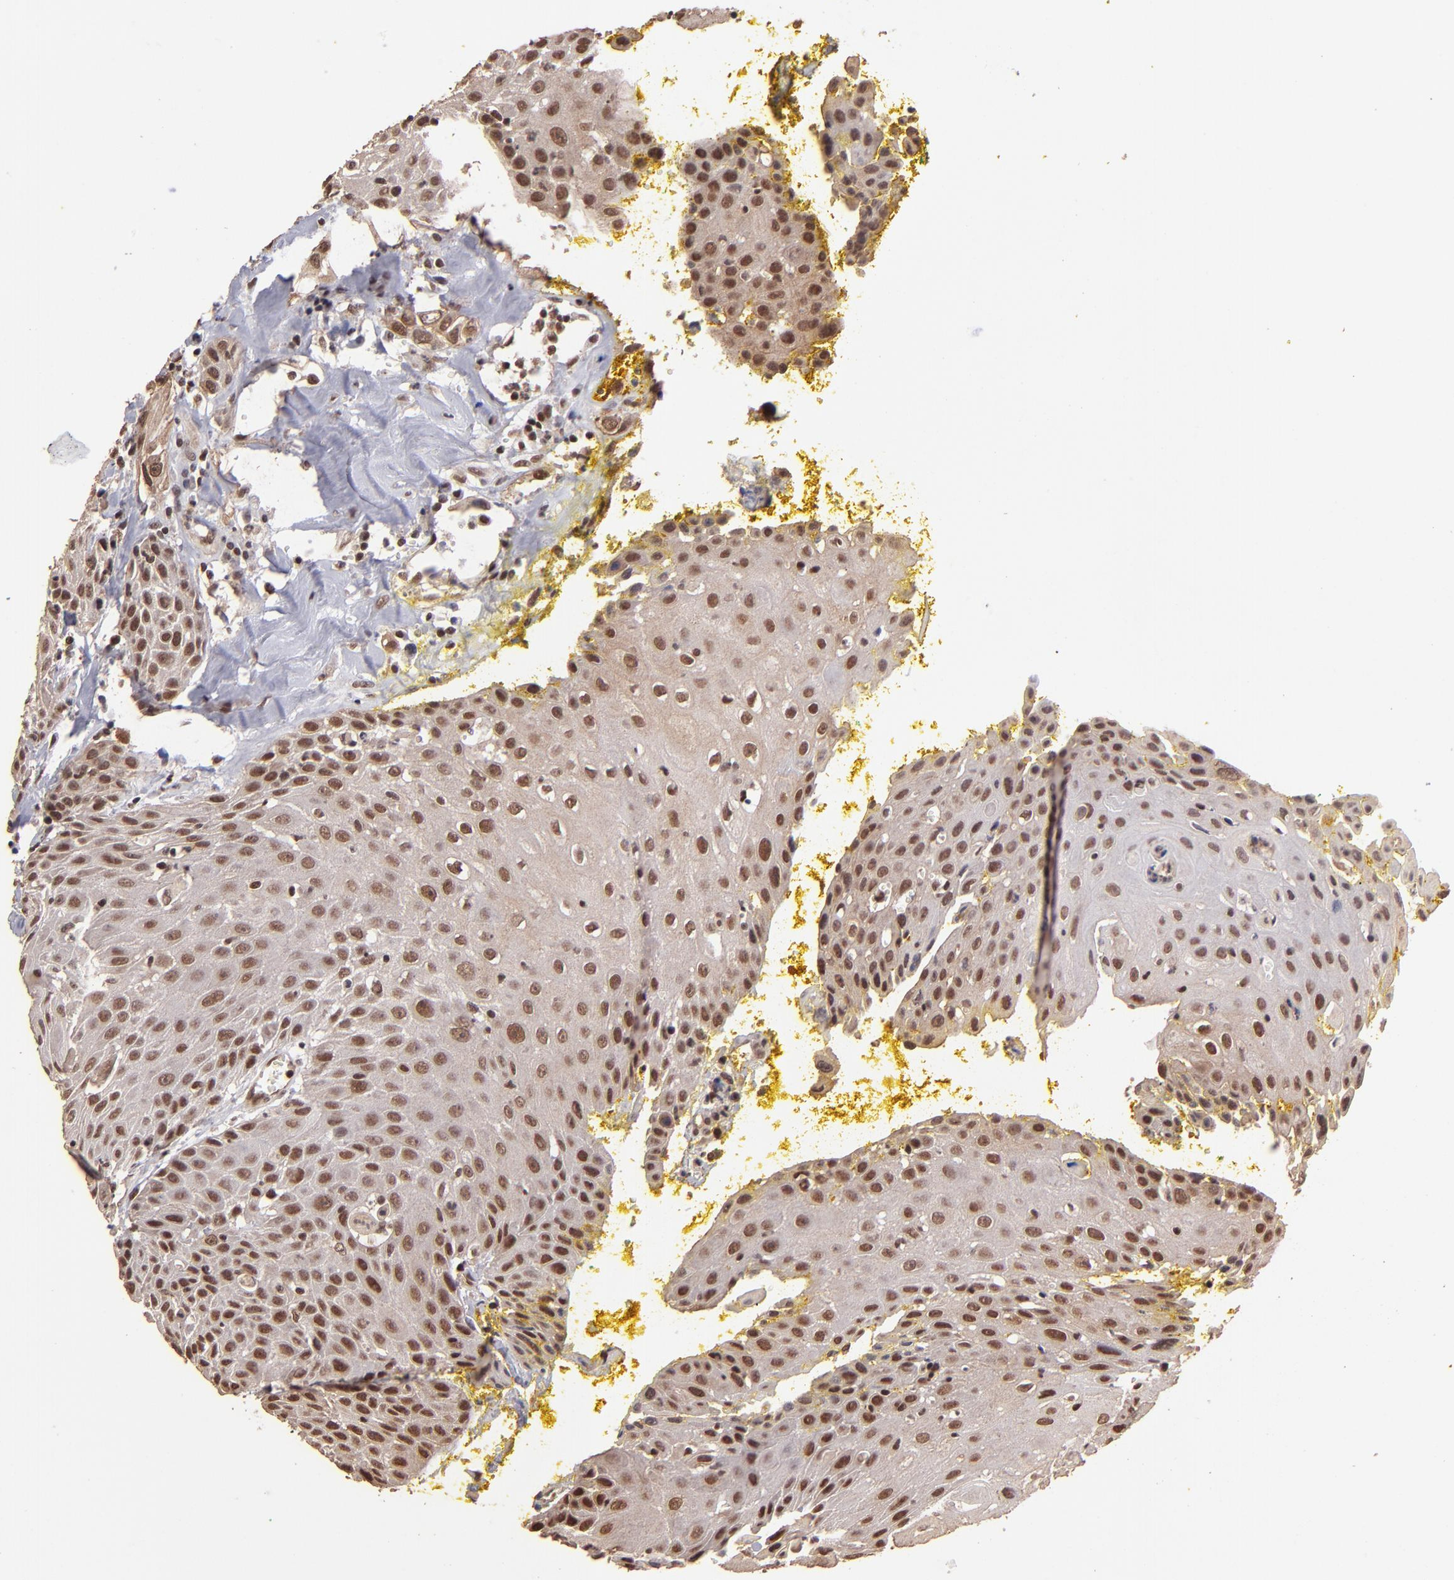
{"staining": {"intensity": "moderate", "quantity": ">75%", "location": "nuclear"}, "tissue": "head and neck cancer", "cell_type": "Tumor cells", "image_type": "cancer", "snomed": [{"axis": "morphology", "description": "Squamous cell carcinoma, NOS"}, {"axis": "topography", "description": "Oral tissue"}, {"axis": "topography", "description": "Head-Neck"}], "caption": "Brown immunohistochemical staining in human head and neck cancer shows moderate nuclear expression in about >75% of tumor cells.", "gene": "TERF2", "patient": {"sex": "female", "age": 82}}